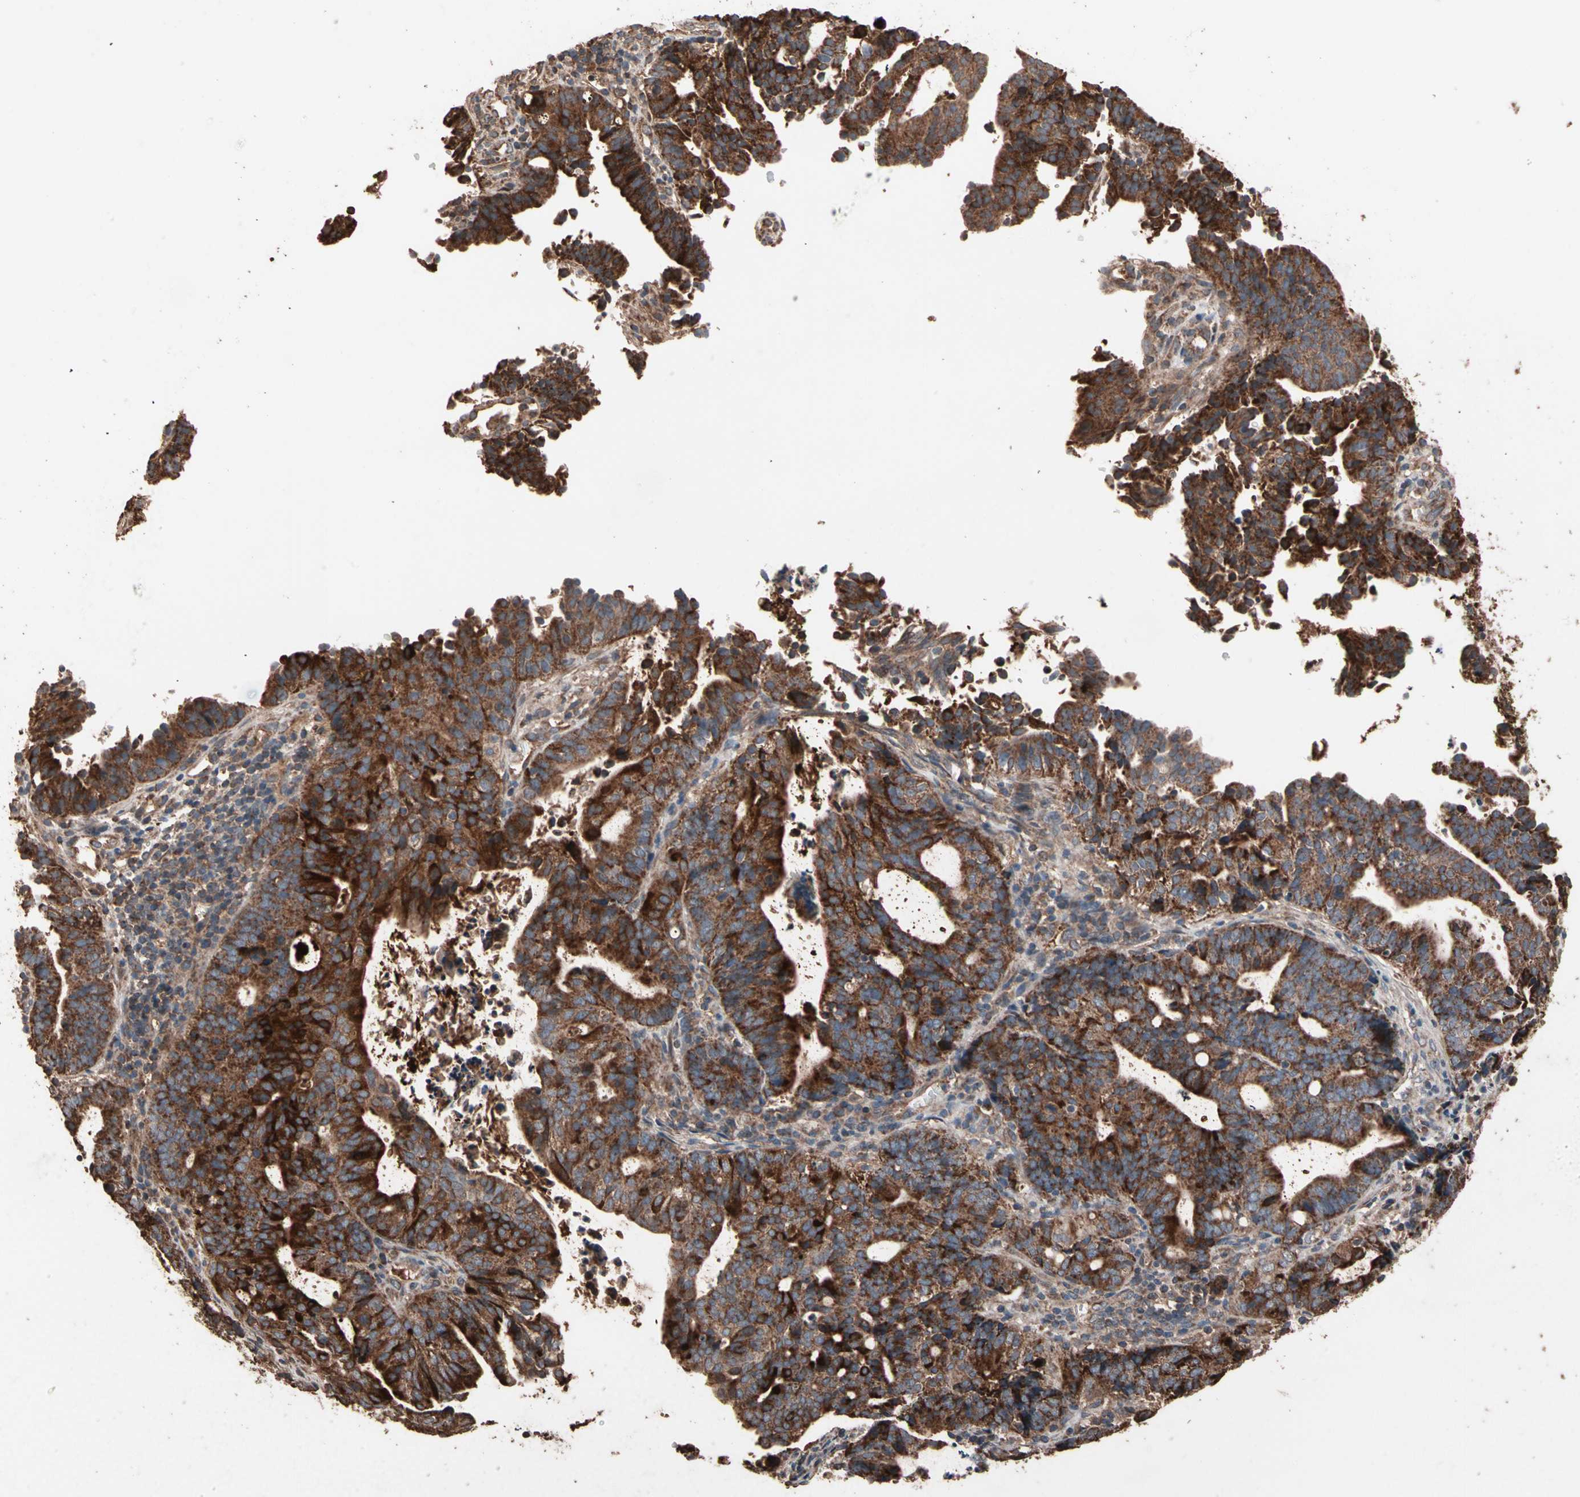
{"staining": {"intensity": "strong", "quantity": ">75%", "location": "cytoplasmic/membranous"}, "tissue": "endometrial cancer", "cell_type": "Tumor cells", "image_type": "cancer", "snomed": [{"axis": "morphology", "description": "Adenocarcinoma, NOS"}, {"axis": "topography", "description": "Uterus"}], "caption": "This photomicrograph demonstrates immunohistochemistry staining of human endometrial cancer, with high strong cytoplasmic/membranous expression in about >75% of tumor cells.", "gene": "MRPL2", "patient": {"sex": "female", "age": 83}}